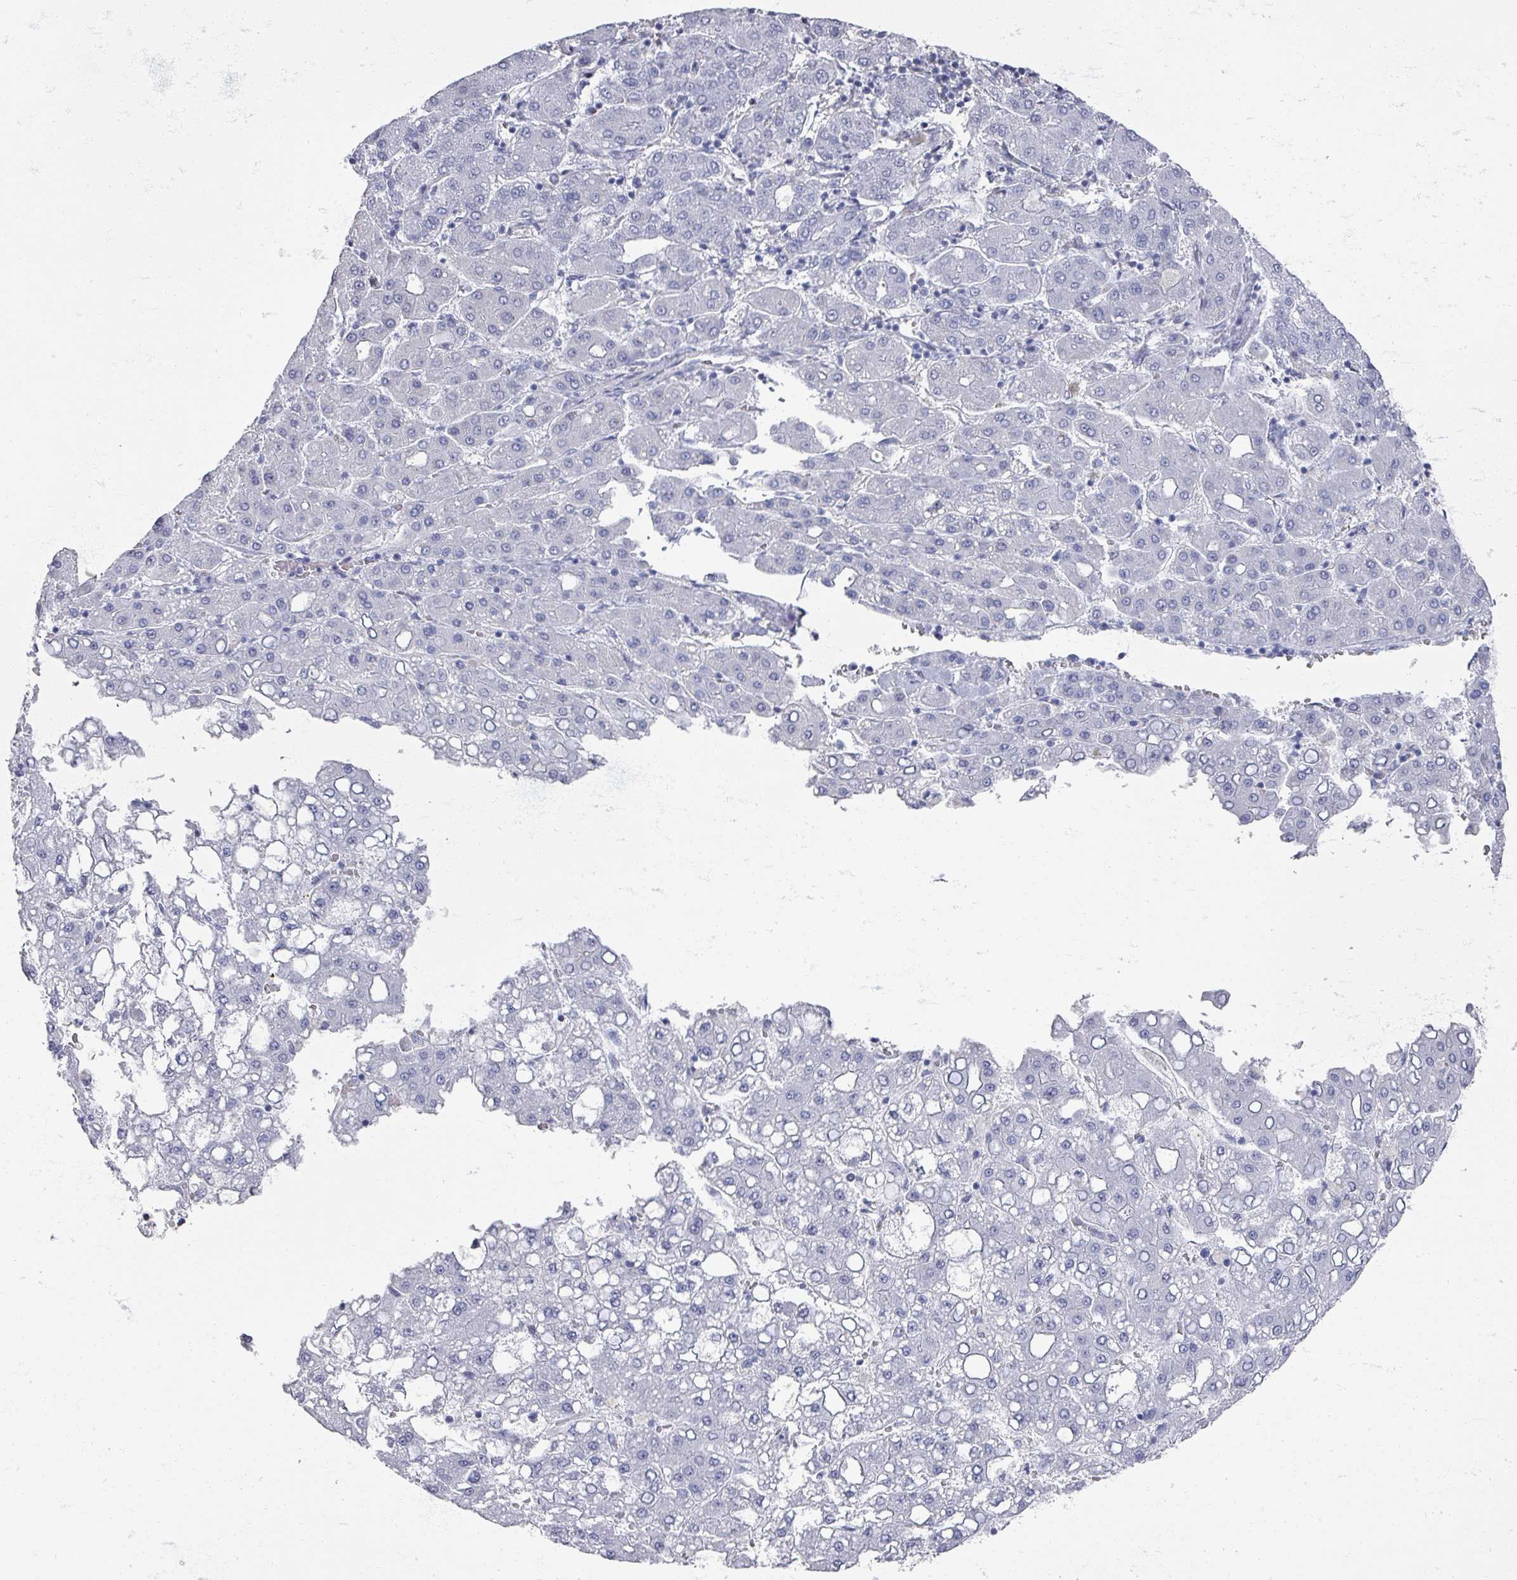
{"staining": {"intensity": "negative", "quantity": "none", "location": "none"}, "tissue": "liver cancer", "cell_type": "Tumor cells", "image_type": "cancer", "snomed": [{"axis": "morphology", "description": "Carcinoma, Hepatocellular, NOS"}, {"axis": "topography", "description": "Liver"}], "caption": "Image shows no protein expression in tumor cells of liver hepatocellular carcinoma tissue.", "gene": "OMG", "patient": {"sex": "male", "age": 65}}